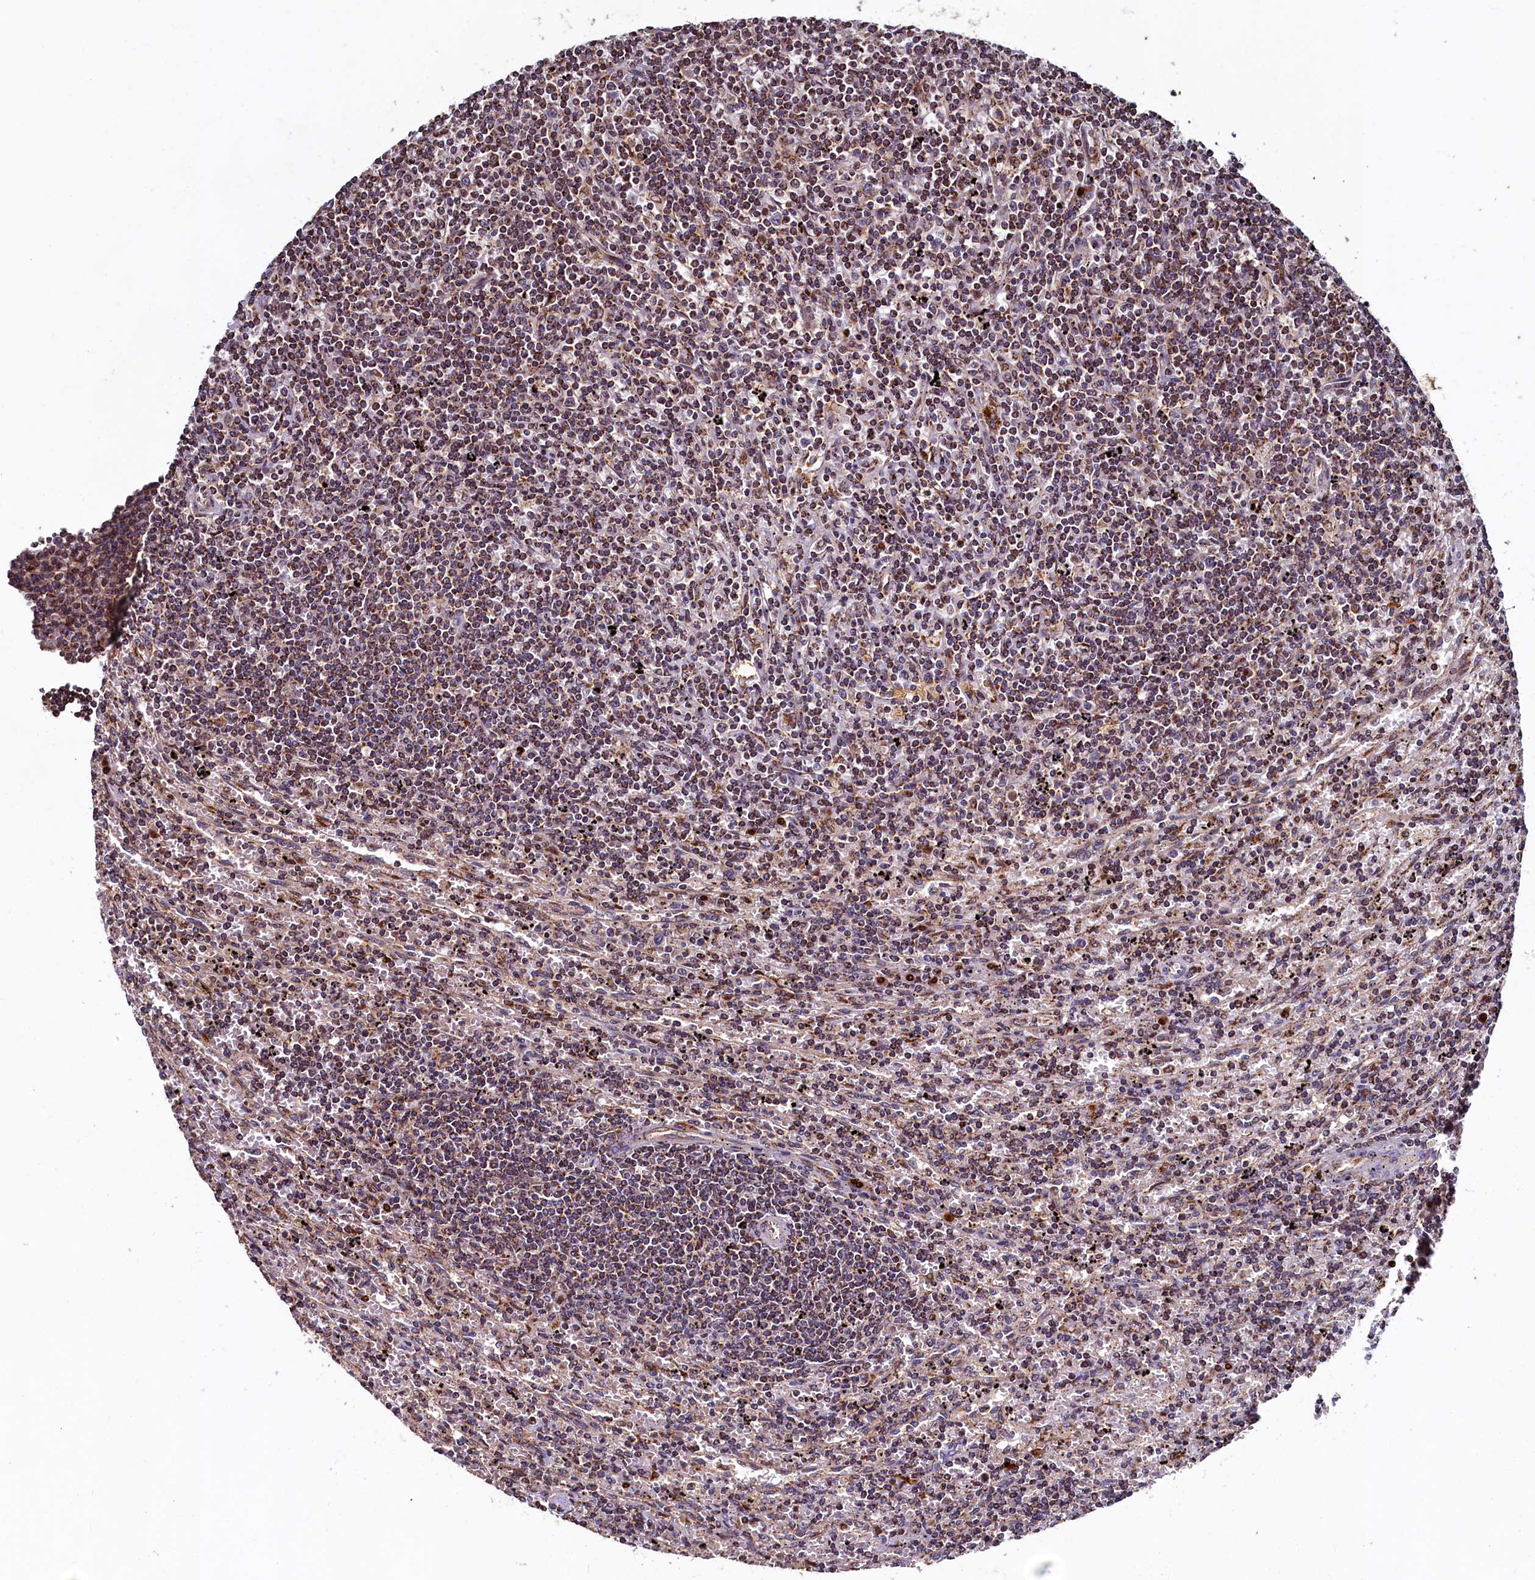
{"staining": {"intensity": "moderate", "quantity": "25%-75%", "location": "cytoplasmic/membranous"}, "tissue": "lymphoma", "cell_type": "Tumor cells", "image_type": "cancer", "snomed": [{"axis": "morphology", "description": "Malignant lymphoma, non-Hodgkin's type, Low grade"}, {"axis": "topography", "description": "Spleen"}], "caption": "Tumor cells demonstrate medium levels of moderate cytoplasmic/membranous staining in approximately 25%-75% of cells in lymphoma. Immunohistochemistry stains the protein in brown and the nuclei are stained blue.", "gene": "NCKAP5L", "patient": {"sex": "male", "age": 76}}